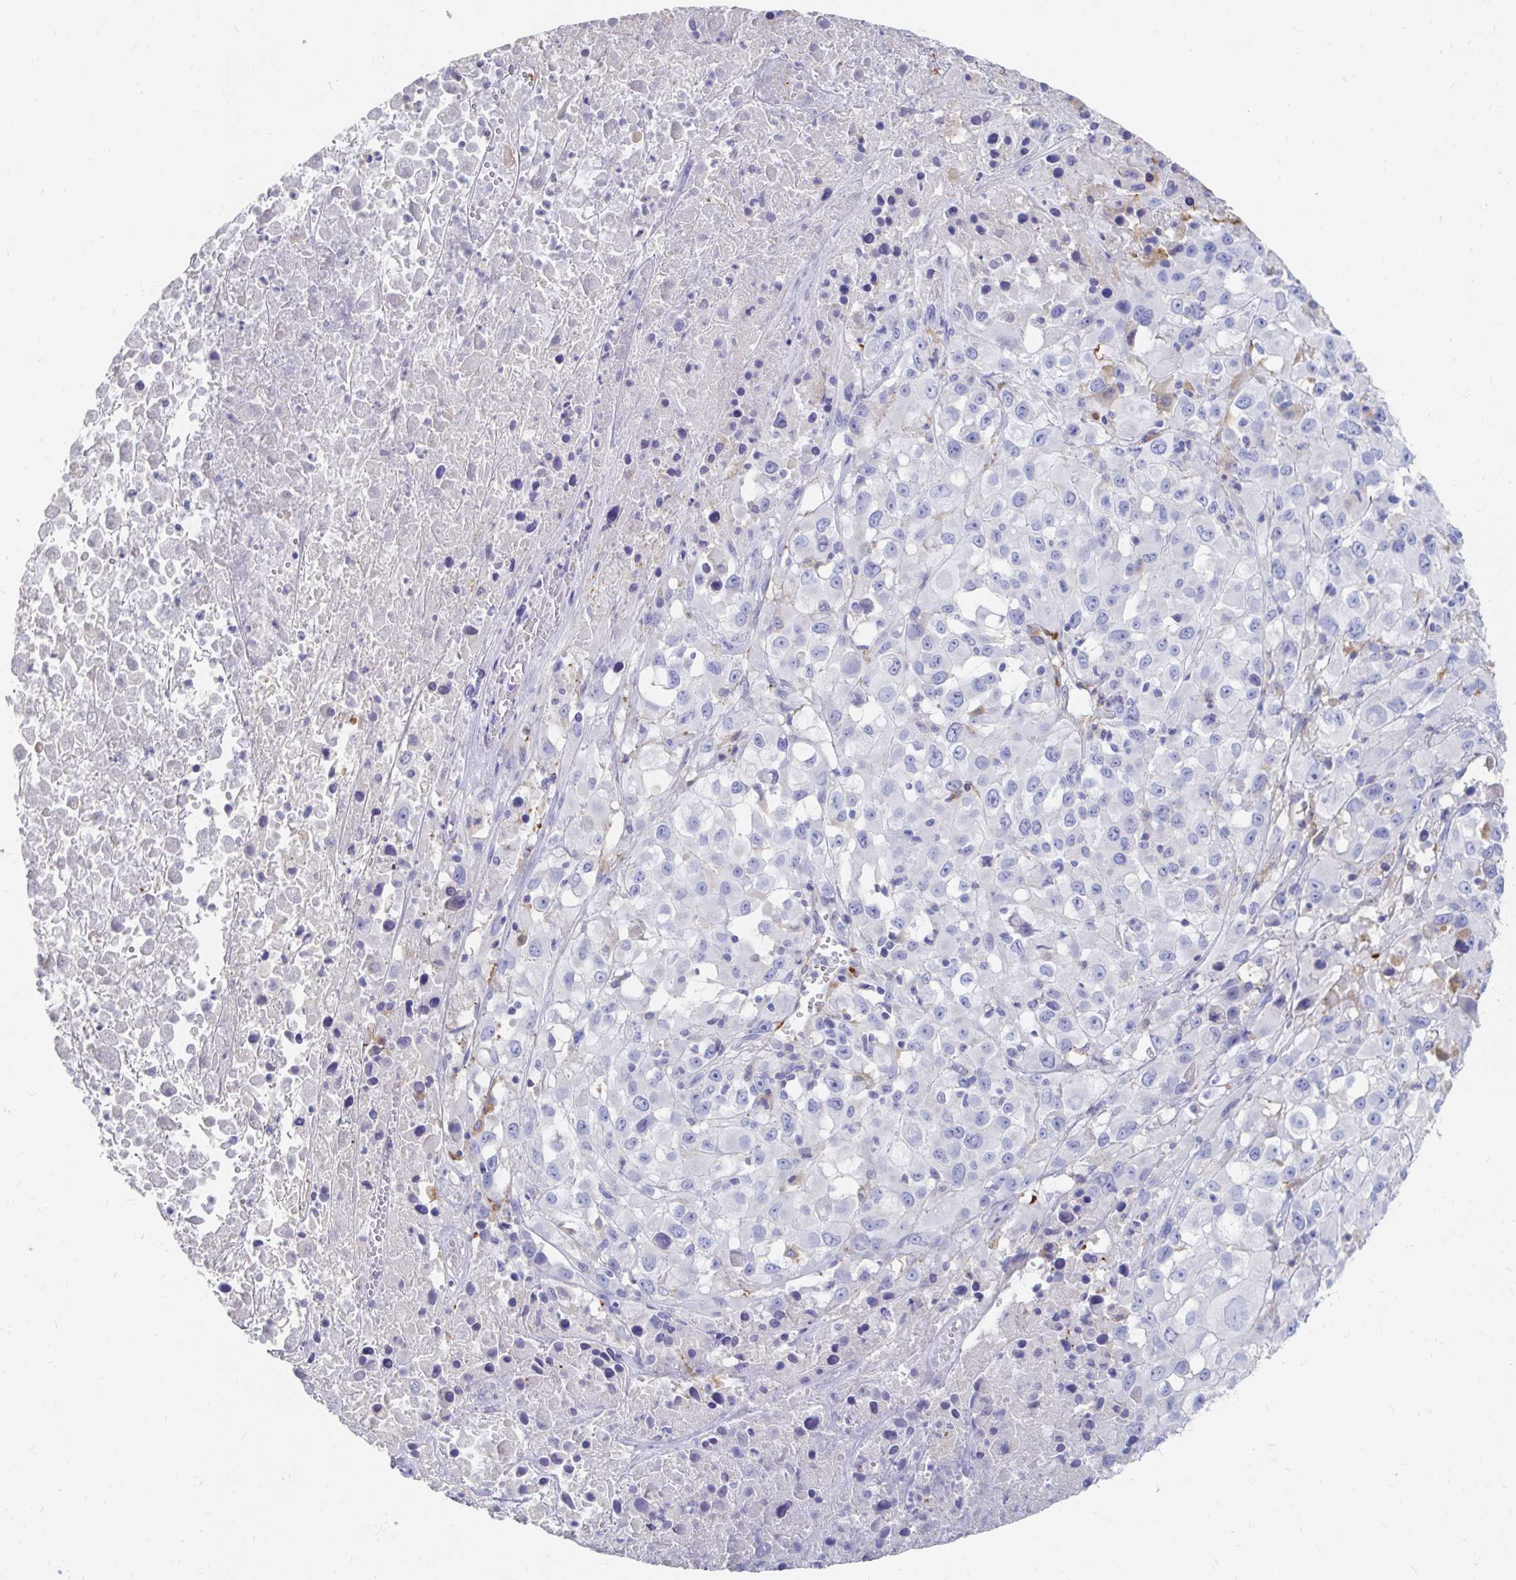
{"staining": {"intensity": "negative", "quantity": "none", "location": "none"}, "tissue": "melanoma", "cell_type": "Tumor cells", "image_type": "cancer", "snomed": [{"axis": "morphology", "description": "Malignant melanoma, Metastatic site"}, {"axis": "topography", "description": "Soft tissue"}], "caption": "Photomicrograph shows no protein expression in tumor cells of melanoma tissue.", "gene": "LAMC3", "patient": {"sex": "male", "age": 50}}